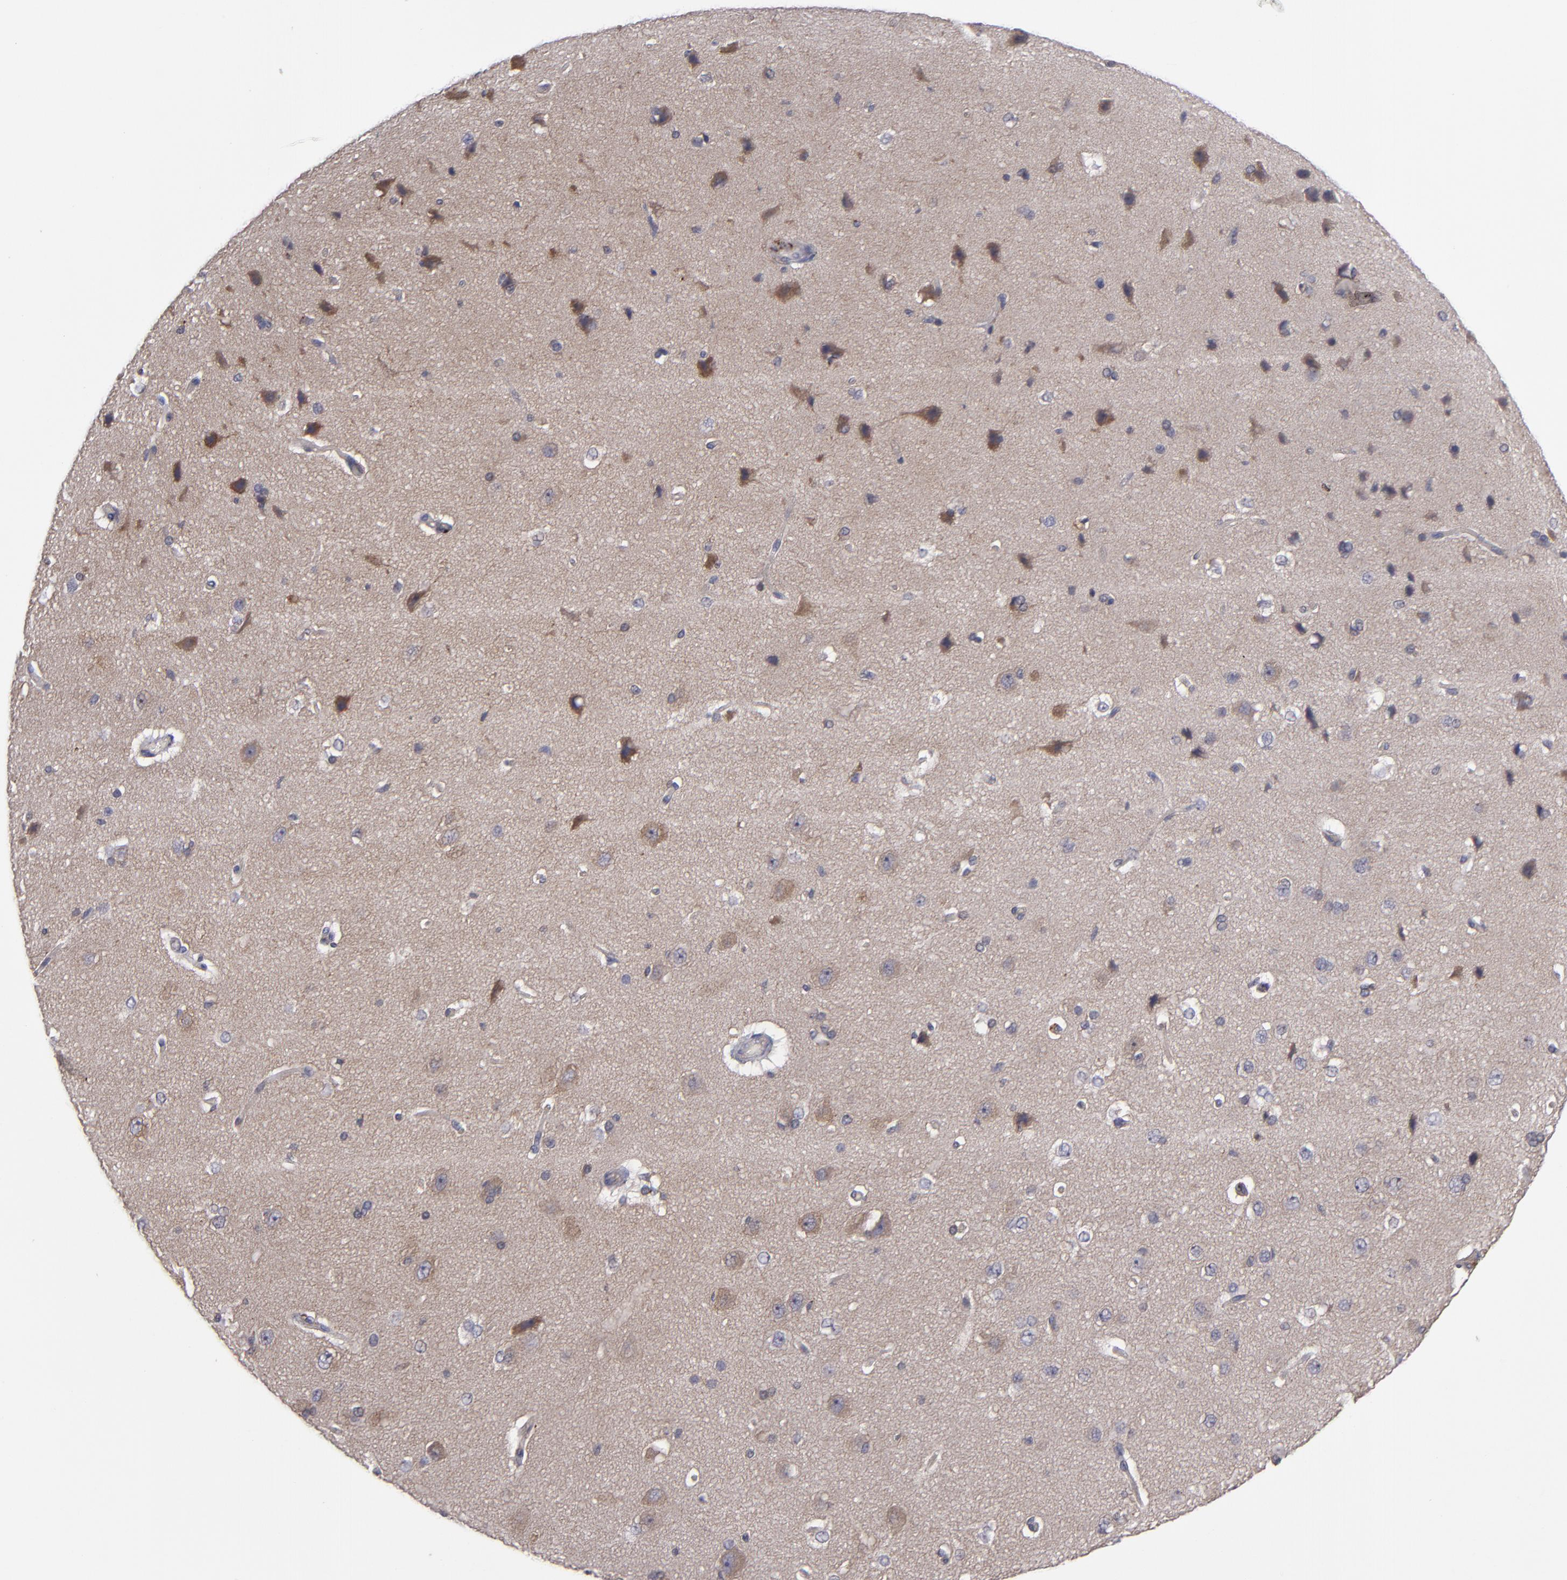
{"staining": {"intensity": "negative", "quantity": "none", "location": "none"}, "tissue": "cerebral cortex", "cell_type": "Endothelial cells", "image_type": "normal", "snomed": [{"axis": "morphology", "description": "Normal tissue, NOS"}, {"axis": "topography", "description": "Cerebral cortex"}], "caption": "Immunohistochemistry (IHC) image of unremarkable cerebral cortex: human cerebral cortex stained with DAB (3,3'-diaminobenzidine) exhibits no significant protein staining in endothelial cells. The staining is performed using DAB brown chromogen with nuclei counter-stained in using hematoxylin.", "gene": "CTSO", "patient": {"sex": "female", "age": 45}}